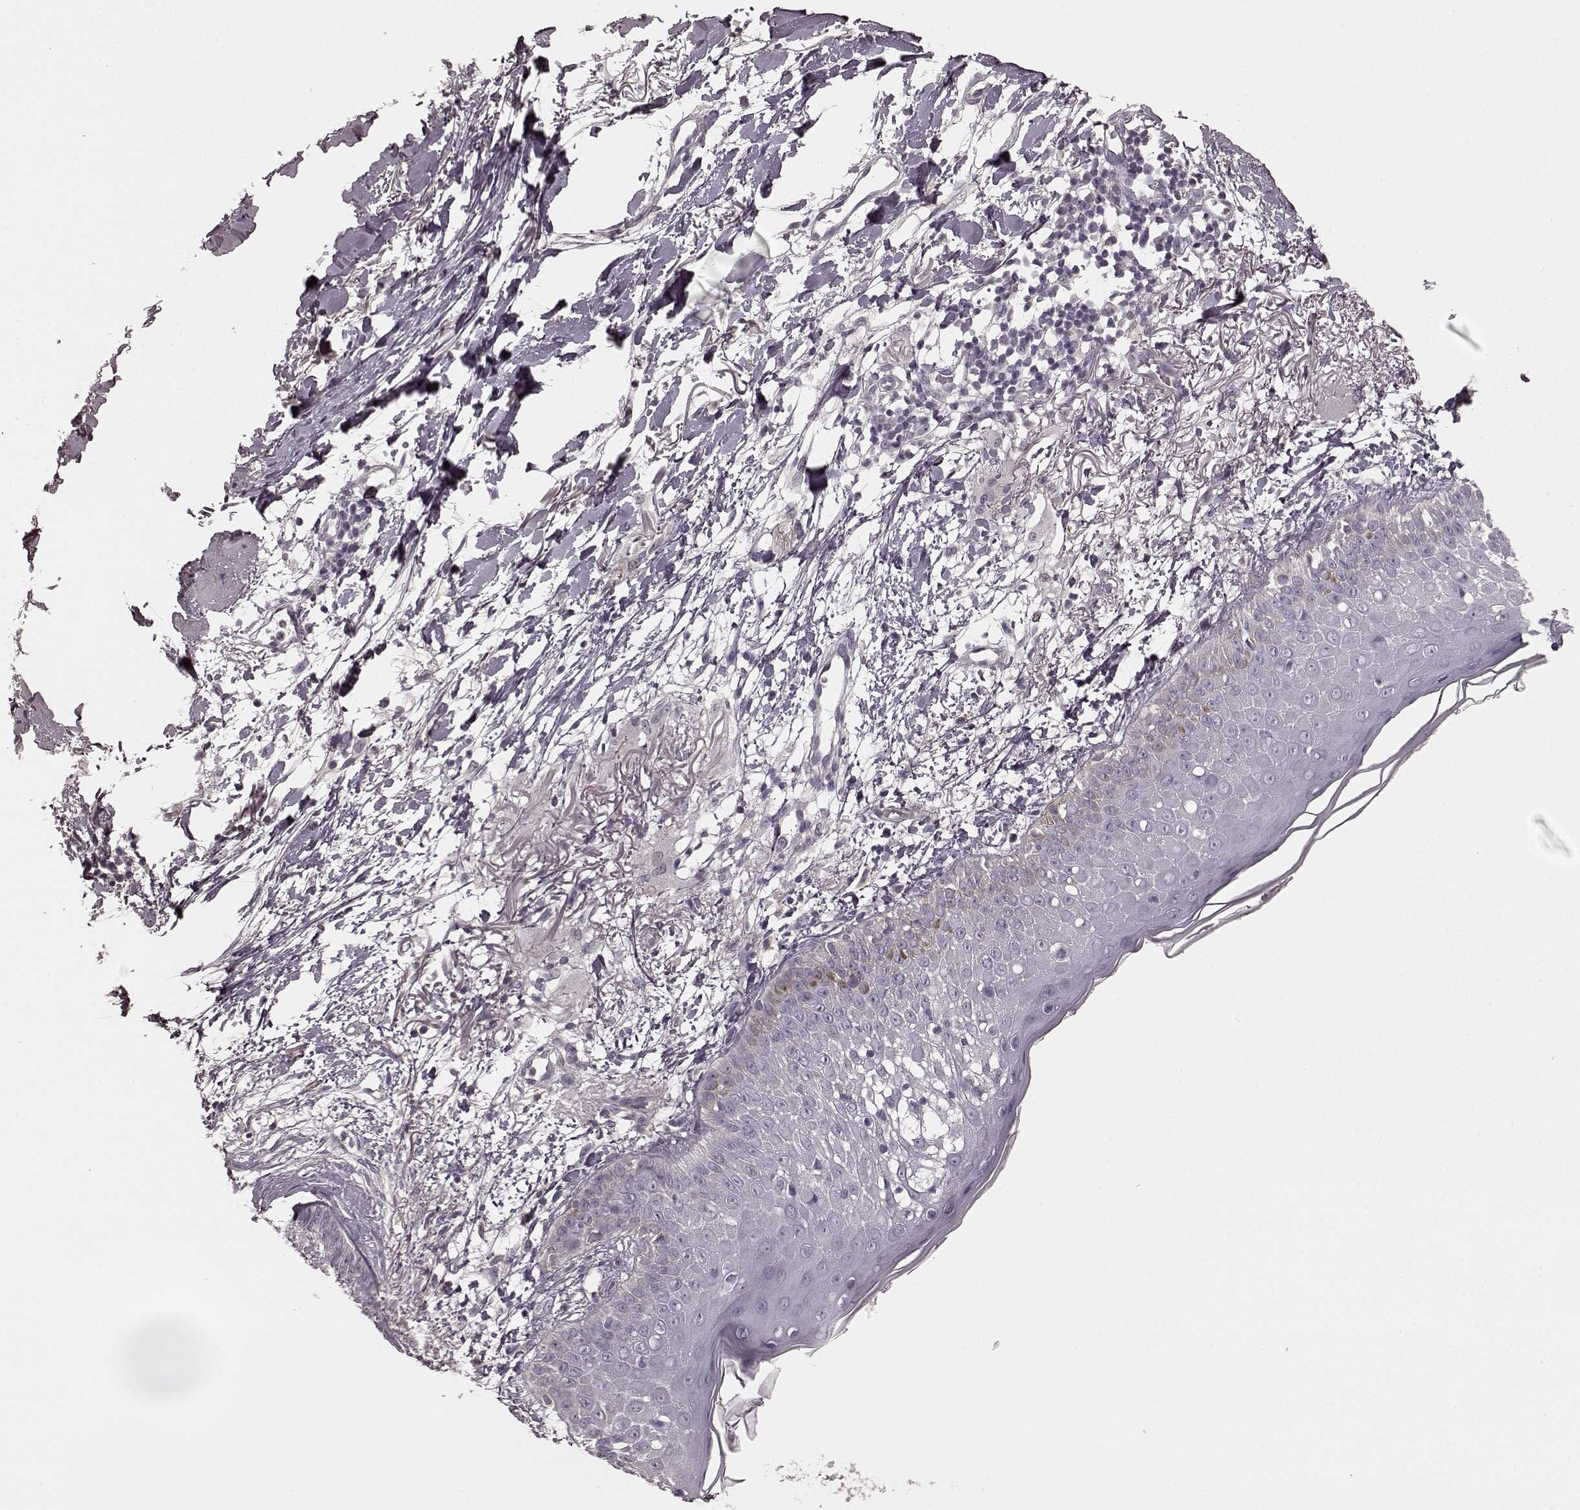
{"staining": {"intensity": "negative", "quantity": "none", "location": "none"}, "tissue": "skin cancer", "cell_type": "Tumor cells", "image_type": "cancer", "snomed": [{"axis": "morphology", "description": "Normal tissue, NOS"}, {"axis": "morphology", "description": "Basal cell carcinoma"}, {"axis": "topography", "description": "Skin"}], "caption": "The micrograph exhibits no significant staining in tumor cells of skin cancer.", "gene": "PRKCE", "patient": {"sex": "male", "age": 84}}